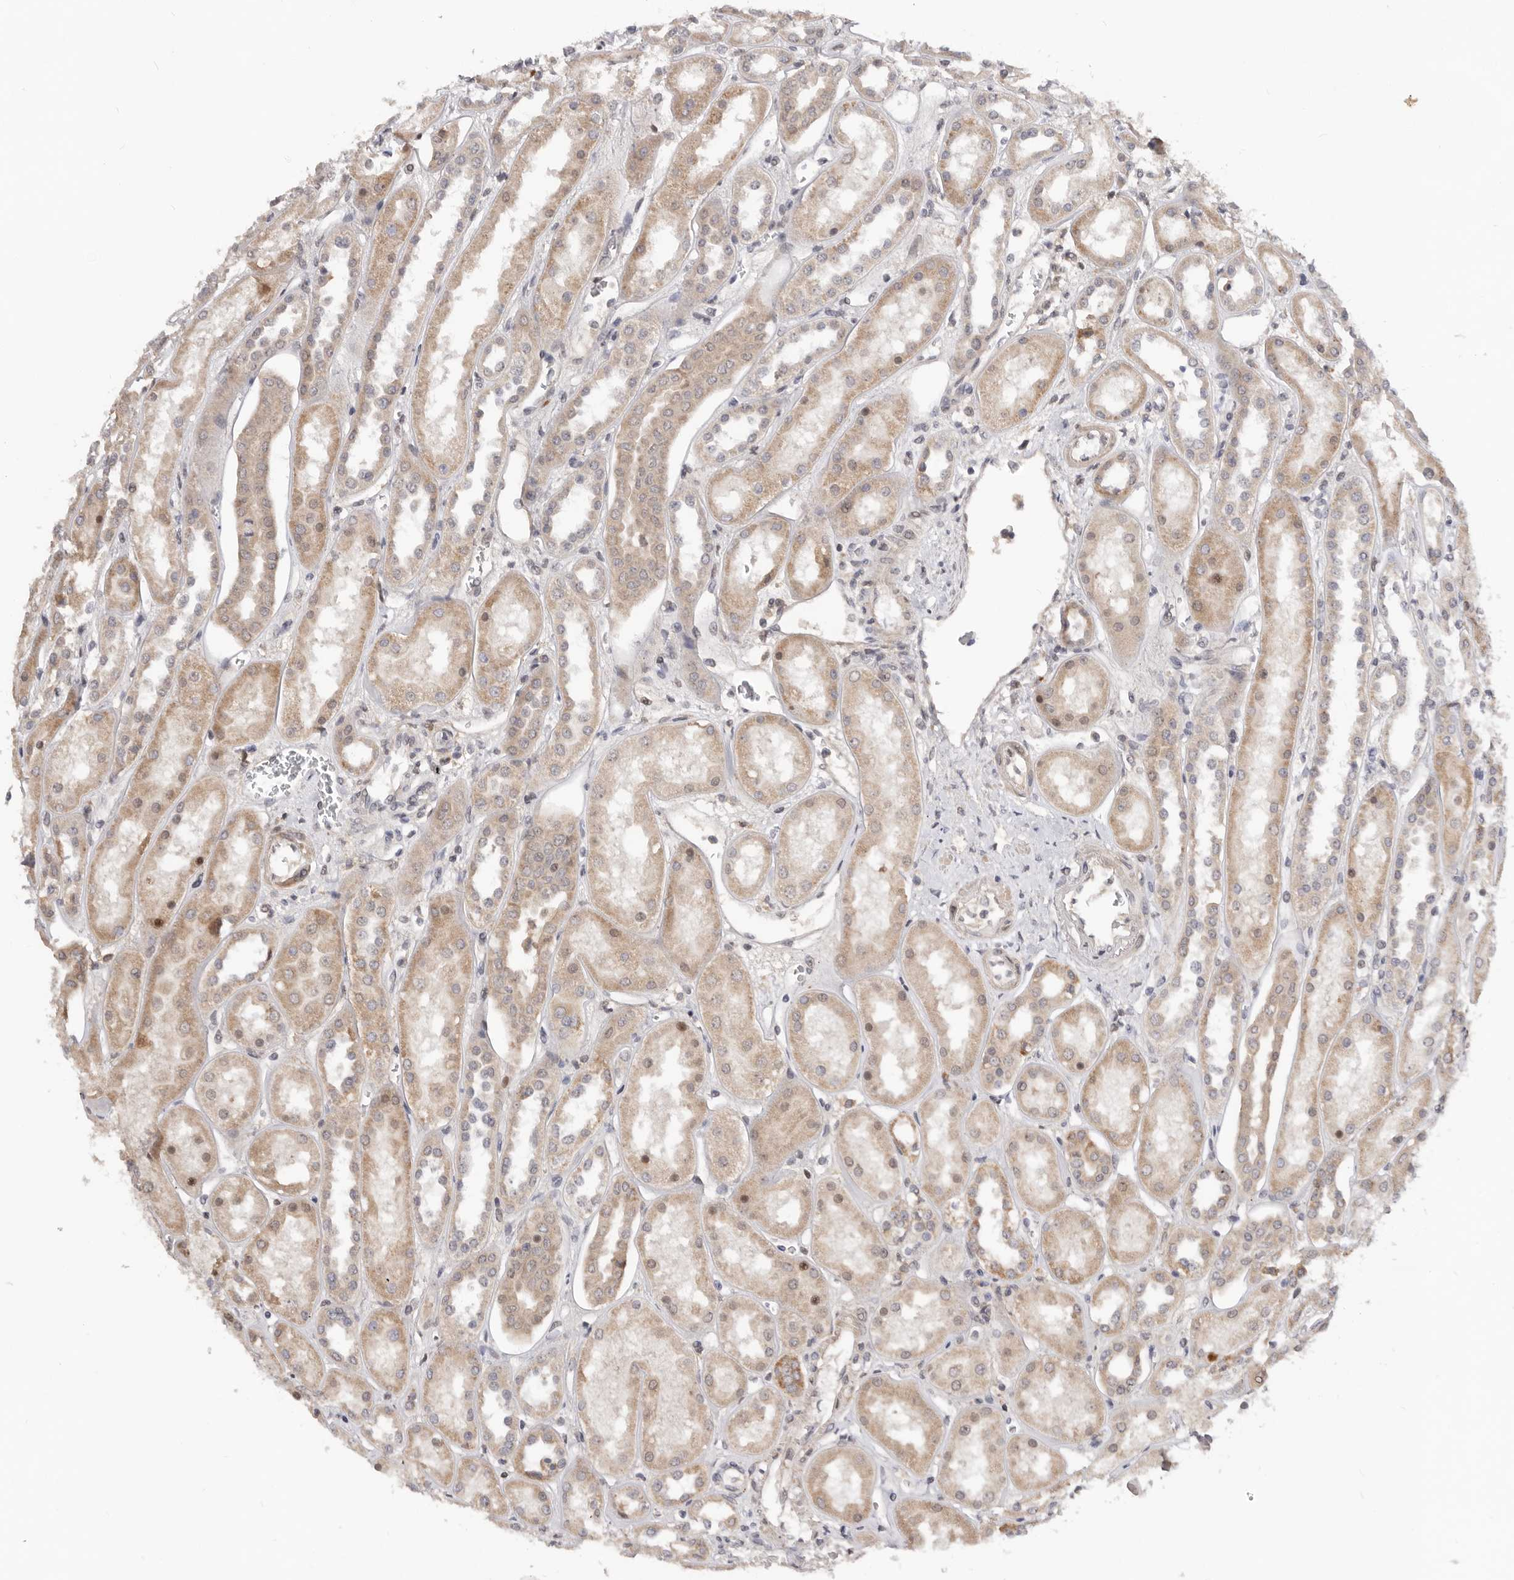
{"staining": {"intensity": "negative", "quantity": "none", "location": "none"}, "tissue": "kidney", "cell_type": "Cells in glomeruli", "image_type": "normal", "snomed": [{"axis": "morphology", "description": "Normal tissue, NOS"}, {"axis": "topography", "description": "Kidney"}], "caption": "A high-resolution micrograph shows immunohistochemistry (IHC) staining of benign kidney, which exhibits no significant staining in cells in glomeruli.", "gene": "BRCA2", "patient": {"sex": "male", "age": 70}}